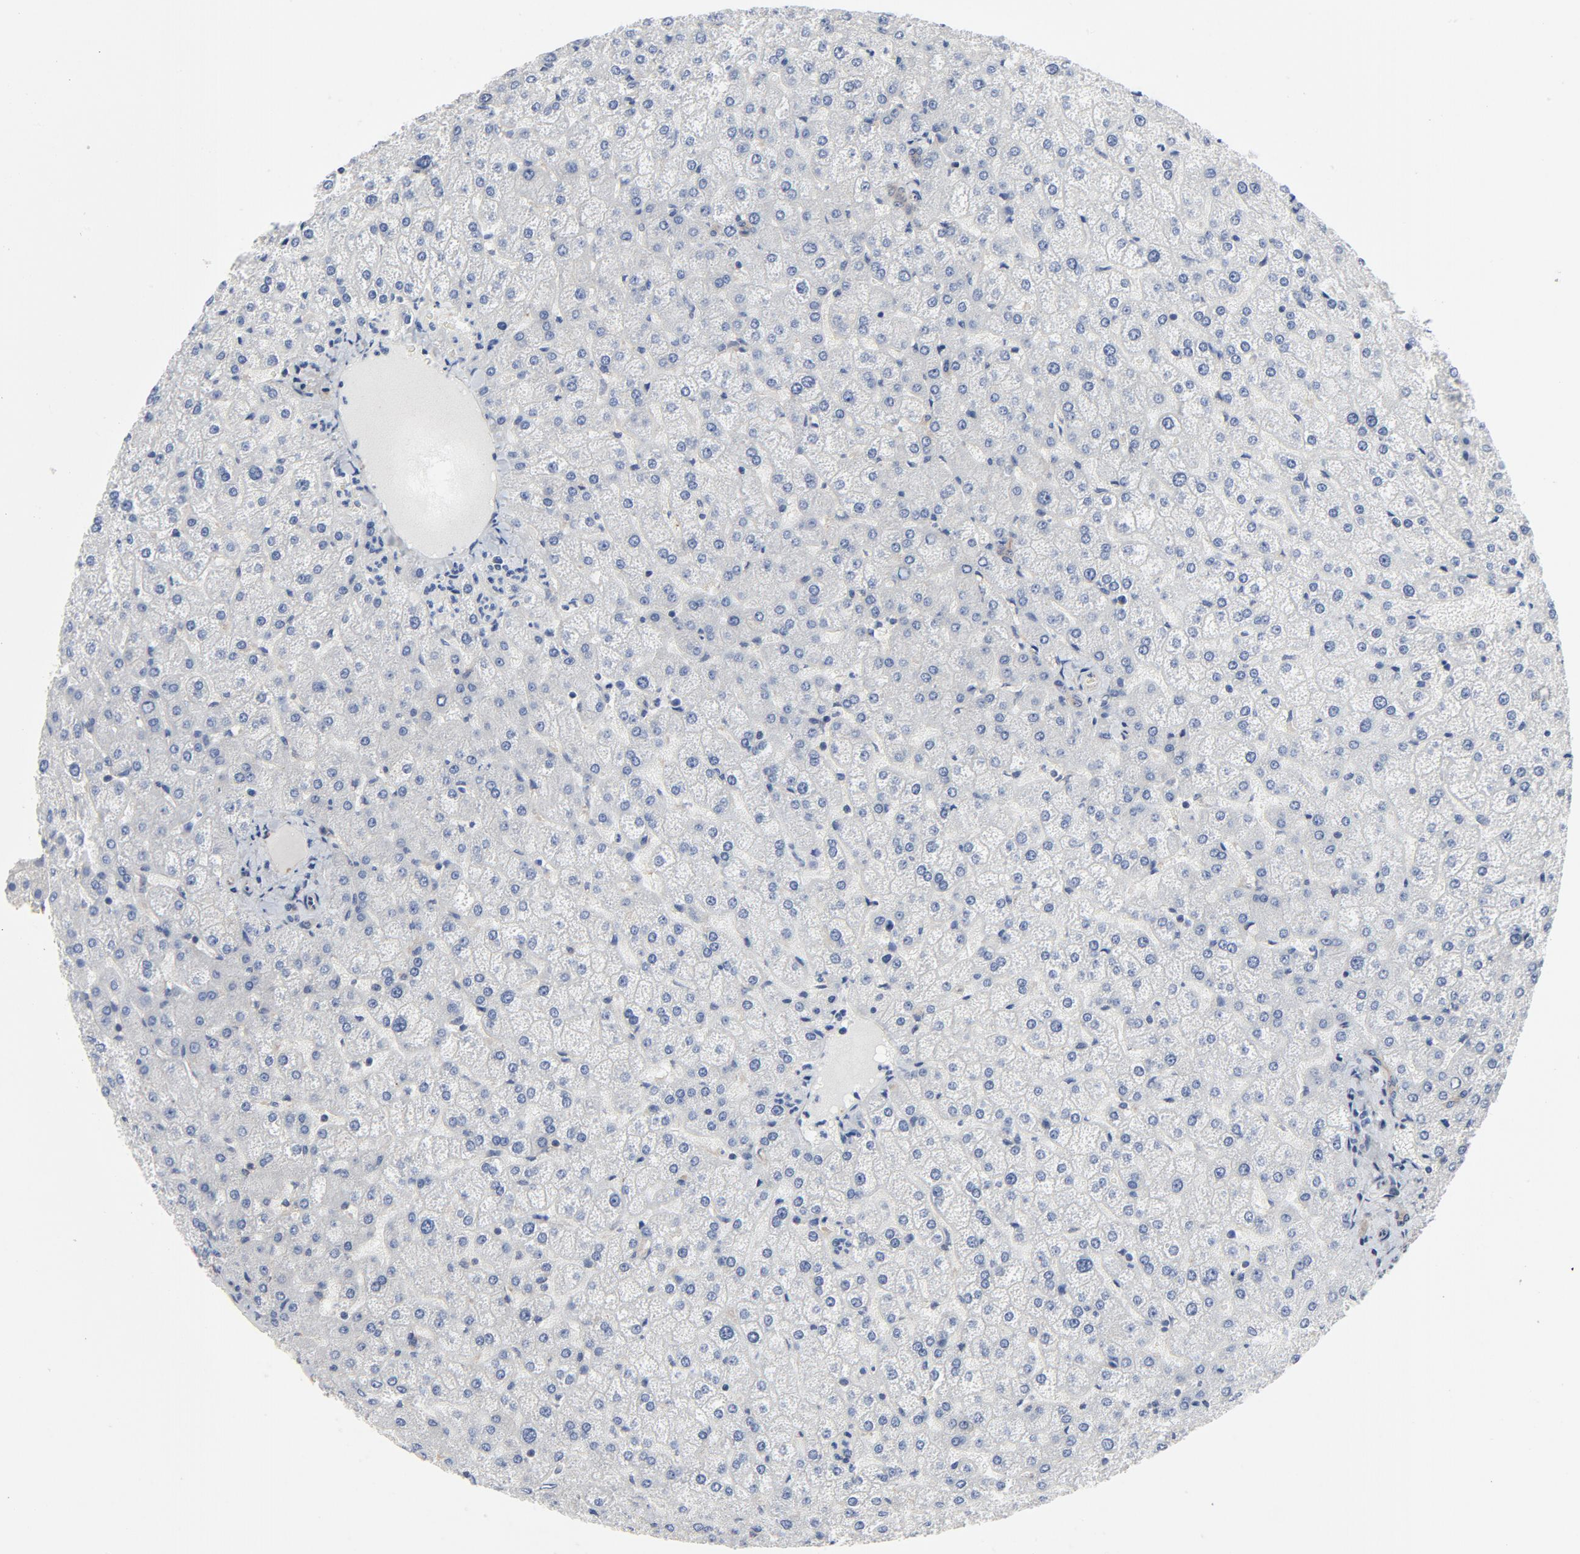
{"staining": {"intensity": "moderate", "quantity": ">75%", "location": "cytoplasmic/membranous"}, "tissue": "liver", "cell_type": "Cholangiocytes", "image_type": "normal", "snomed": [{"axis": "morphology", "description": "Normal tissue, NOS"}, {"axis": "topography", "description": "Liver"}], "caption": "High-magnification brightfield microscopy of normal liver stained with DAB (brown) and counterstained with hematoxylin (blue). cholangiocytes exhibit moderate cytoplasmic/membranous expression is present in approximately>75% of cells.", "gene": "DYNLT3", "patient": {"sex": "female", "age": 32}}